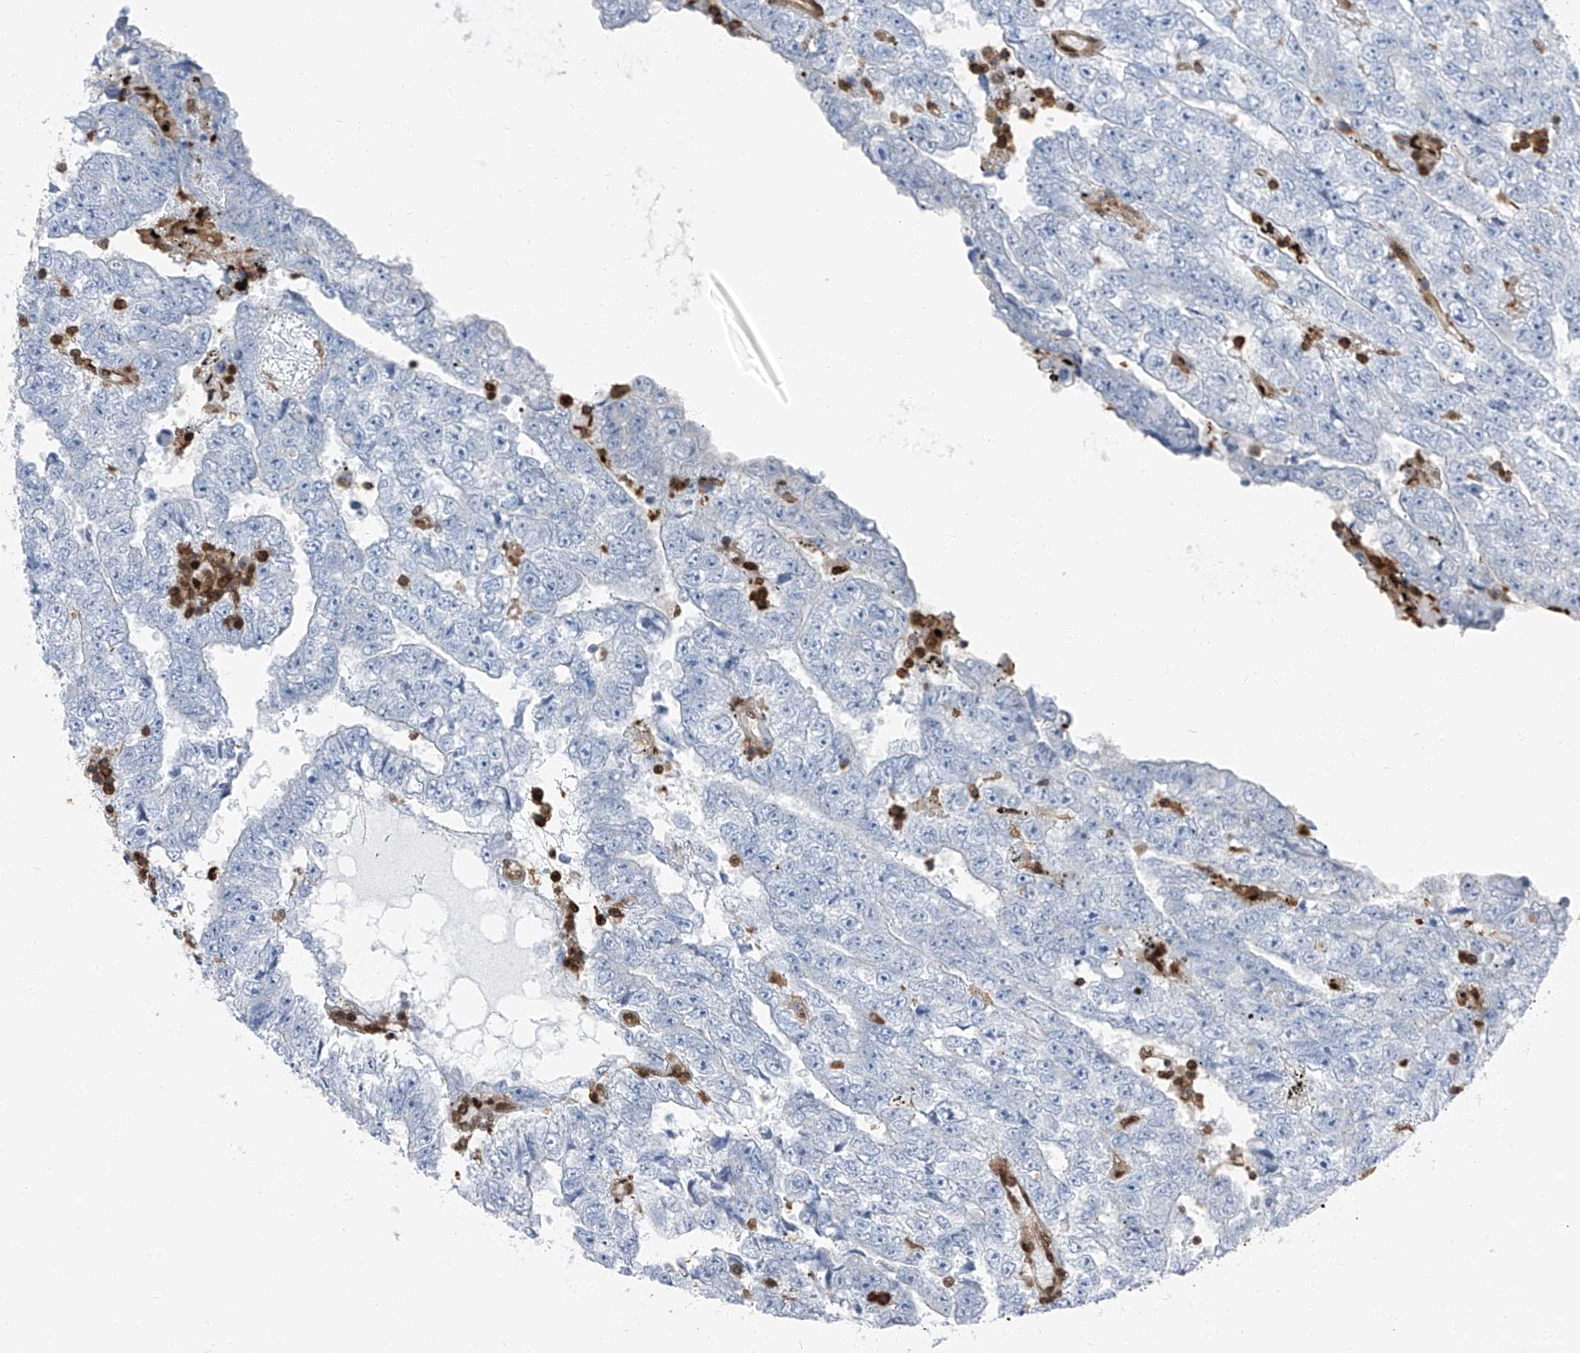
{"staining": {"intensity": "negative", "quantity": "none", "location": "none"}, "tissue": "testis cancer", "cell_type": "Tumor cells", "image_type": "cancer", "snomed": [{"axis": "morphology", "description": "Carcinoma, Embryonal, NOS"}, {"axis": "topography", "description": "Testis"}], "caption": "This image is of embryonal carcinoma (testis) stained with immunohistochemistry (IHC) to label a protein in brown with the nuclei are counter-stained blue. There is no staining in tumor cells. The staining was performed using DAB (3,3'-diaminobenzidine) to visualize the protein expression in brown, while the nuclei were stained in blue with hematoxylin (Magnification: 20x).", "gene": "PSMB10", "patient": {"sex": "male", "age": 25}}